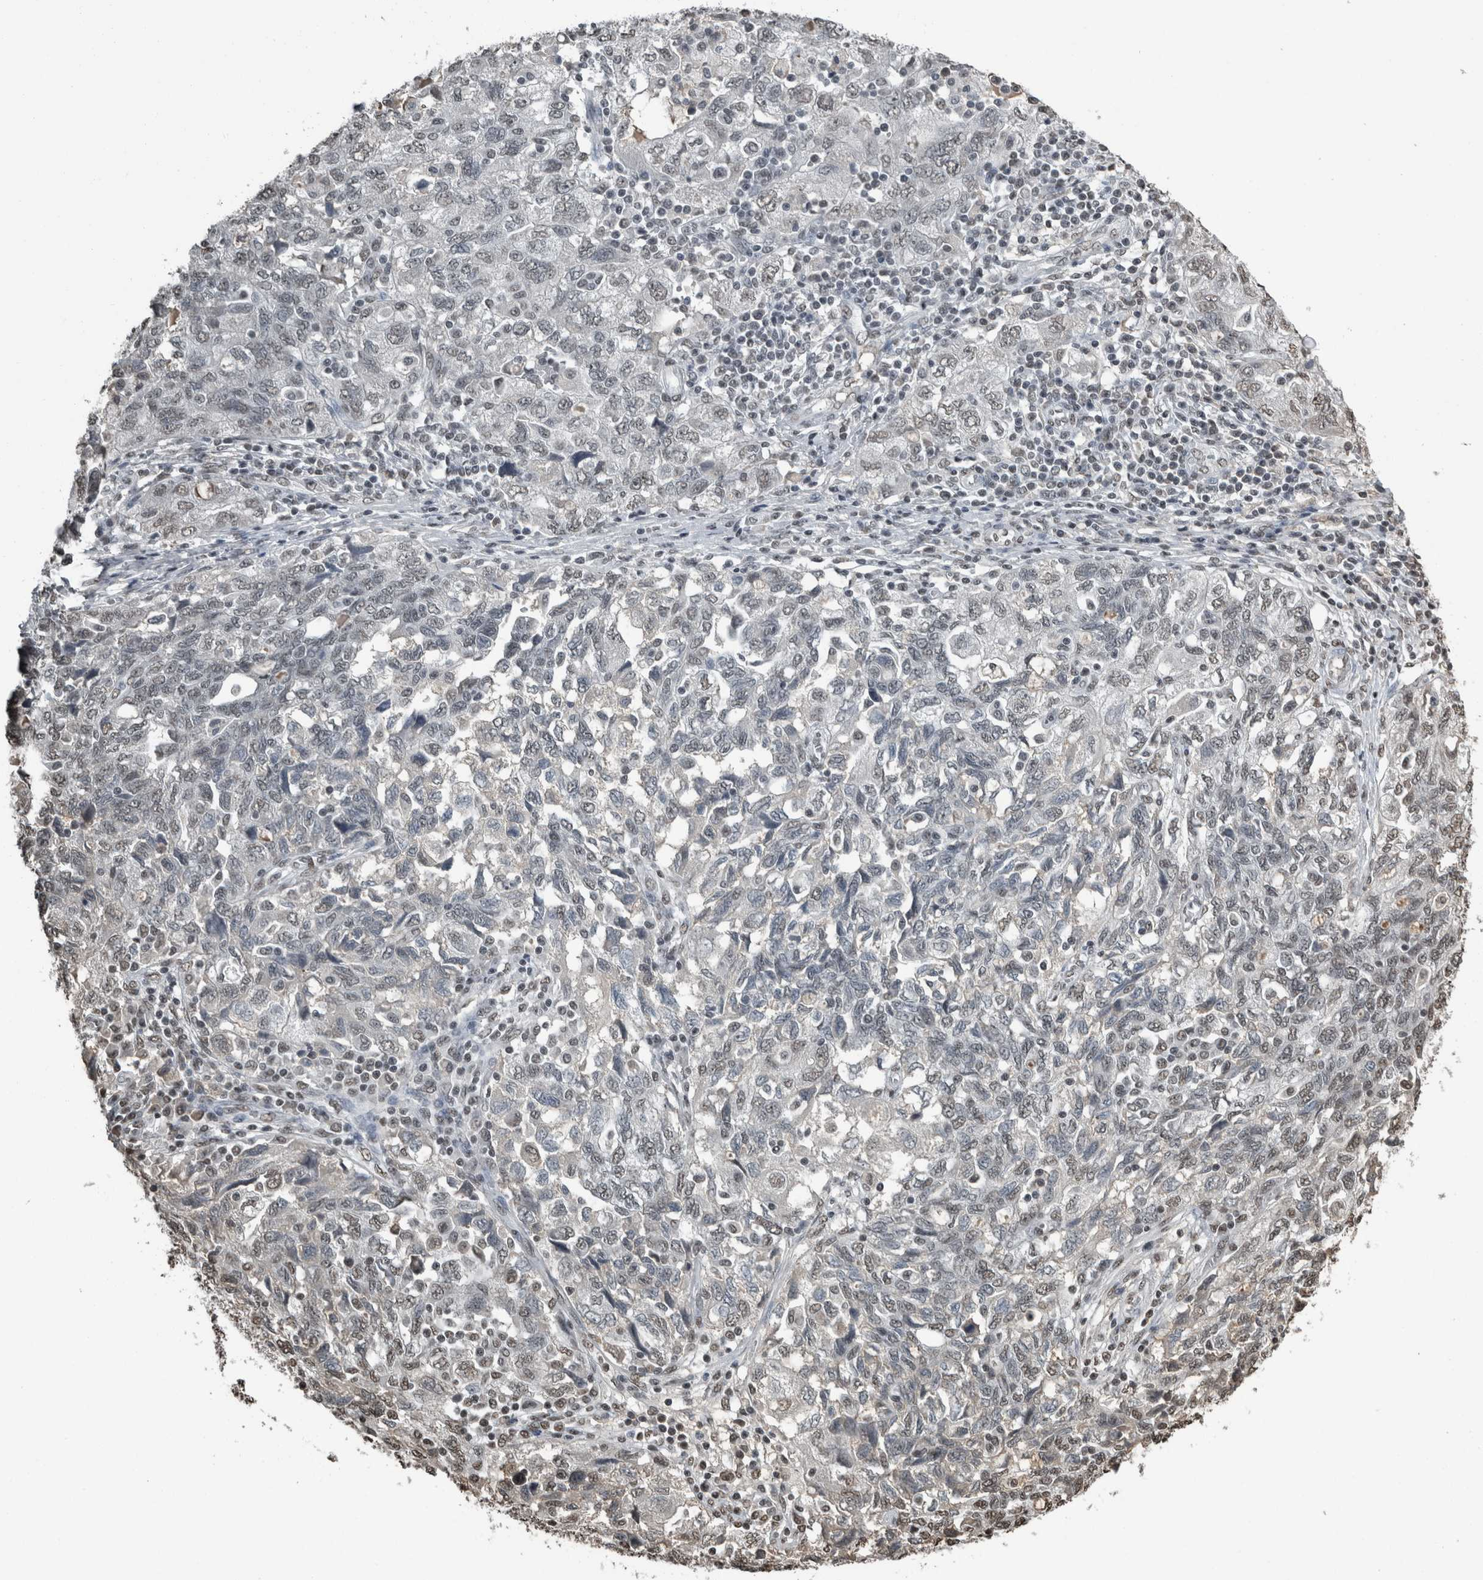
{"staining": {"intensity": "weak", "quantity": "<25%", "location": "nuclear"}, "tissue": "ovarian cancer", "cell_type": "Tumor cells", "image_type": "cancer", "snomed": [{"axis": "morphology", "description": "Carcinoma, NOS"}, {"axis": "morphology", "description": "Cystadenocarcinoma, serous, NOS"}, {"axis": "topography", "description": "Ovary"}], "caption": "Immunohistochemistry (IHC) histopathology image of ovarian serous cystadenocarcinoma stained for a protein (brown), which demonstrates no positivity in tumor cells.", "gene": "TGS1", "patient": {"sex": "female", "age": 69}}